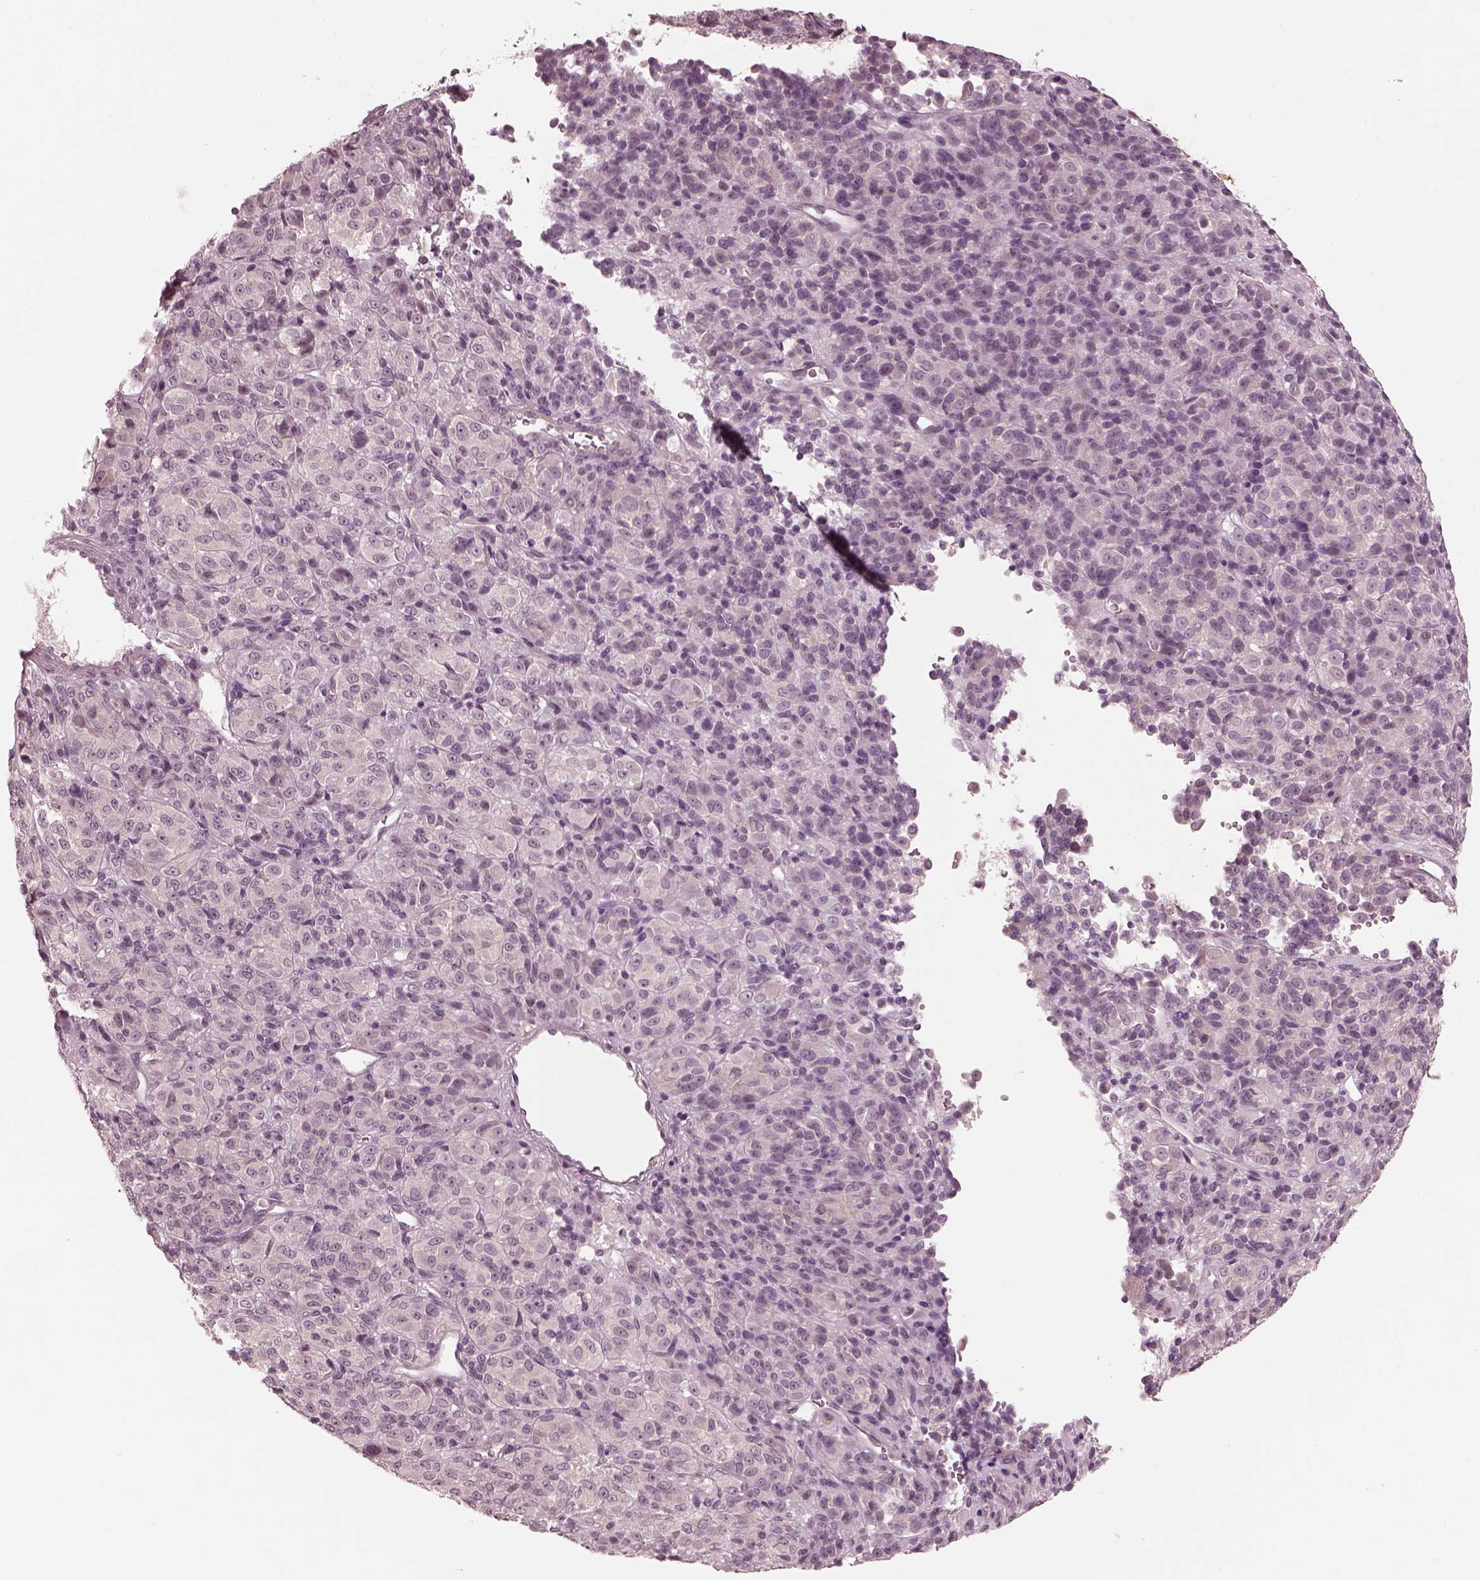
{"staining": {"intensity": "negative", "quantity": "none", "location": "none"}, "tissue": "melanoma", "cell_type": "Tumor cells", "image_type": "cancer", "snomed": [{"axis": "morphology", "description": "Malignant melanoma, Metastatic site"}, {"axis": "topography", "description": "Brain"}], "caption": "Micrograph shows no significant protein positivity in tumor cells of malignant melanoma (metastatic site).", "gene": "RGS7", "patient": {"sex": "female", "age": 56}}